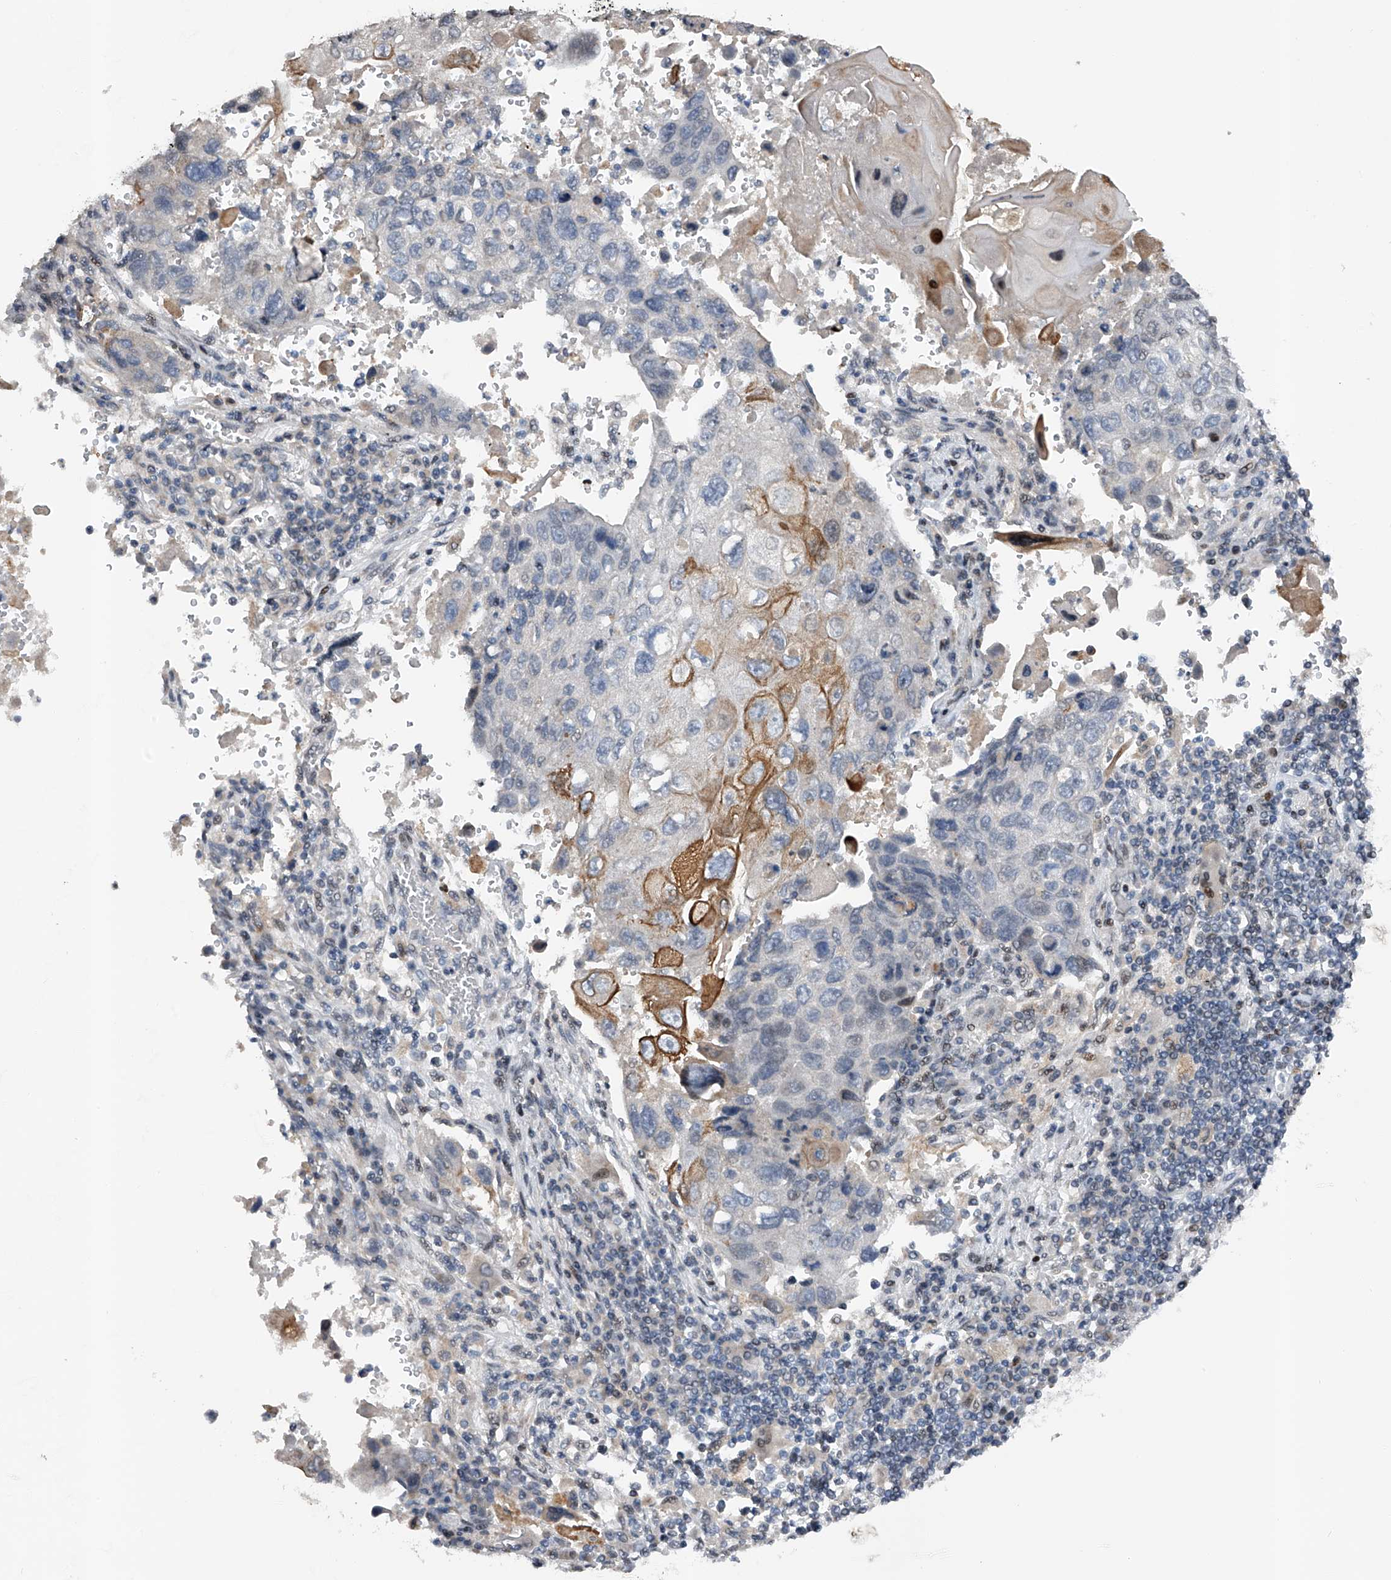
{"staining": {"intensity": "moderate", "quantity": "<25%", "location": "cytoplasmic/membranous"}, "tissue": "lung cancer", "cell_type": "Tumor cells", "image_type": "cancer", "snomed": [{"axis": "morphology", "description": "Squamous cell carcinoma, NOS"}, {"axis": "topography", "description": "Lung"}], "caption": "Lung squamous cell carcinoma stained with a brown dye exhibits moderate cytoplasmic/membranous positive positivity in about <25% of tumor cells.", "gene": "RWDD2A", "patient": {"sex": "male", "age": 61}}